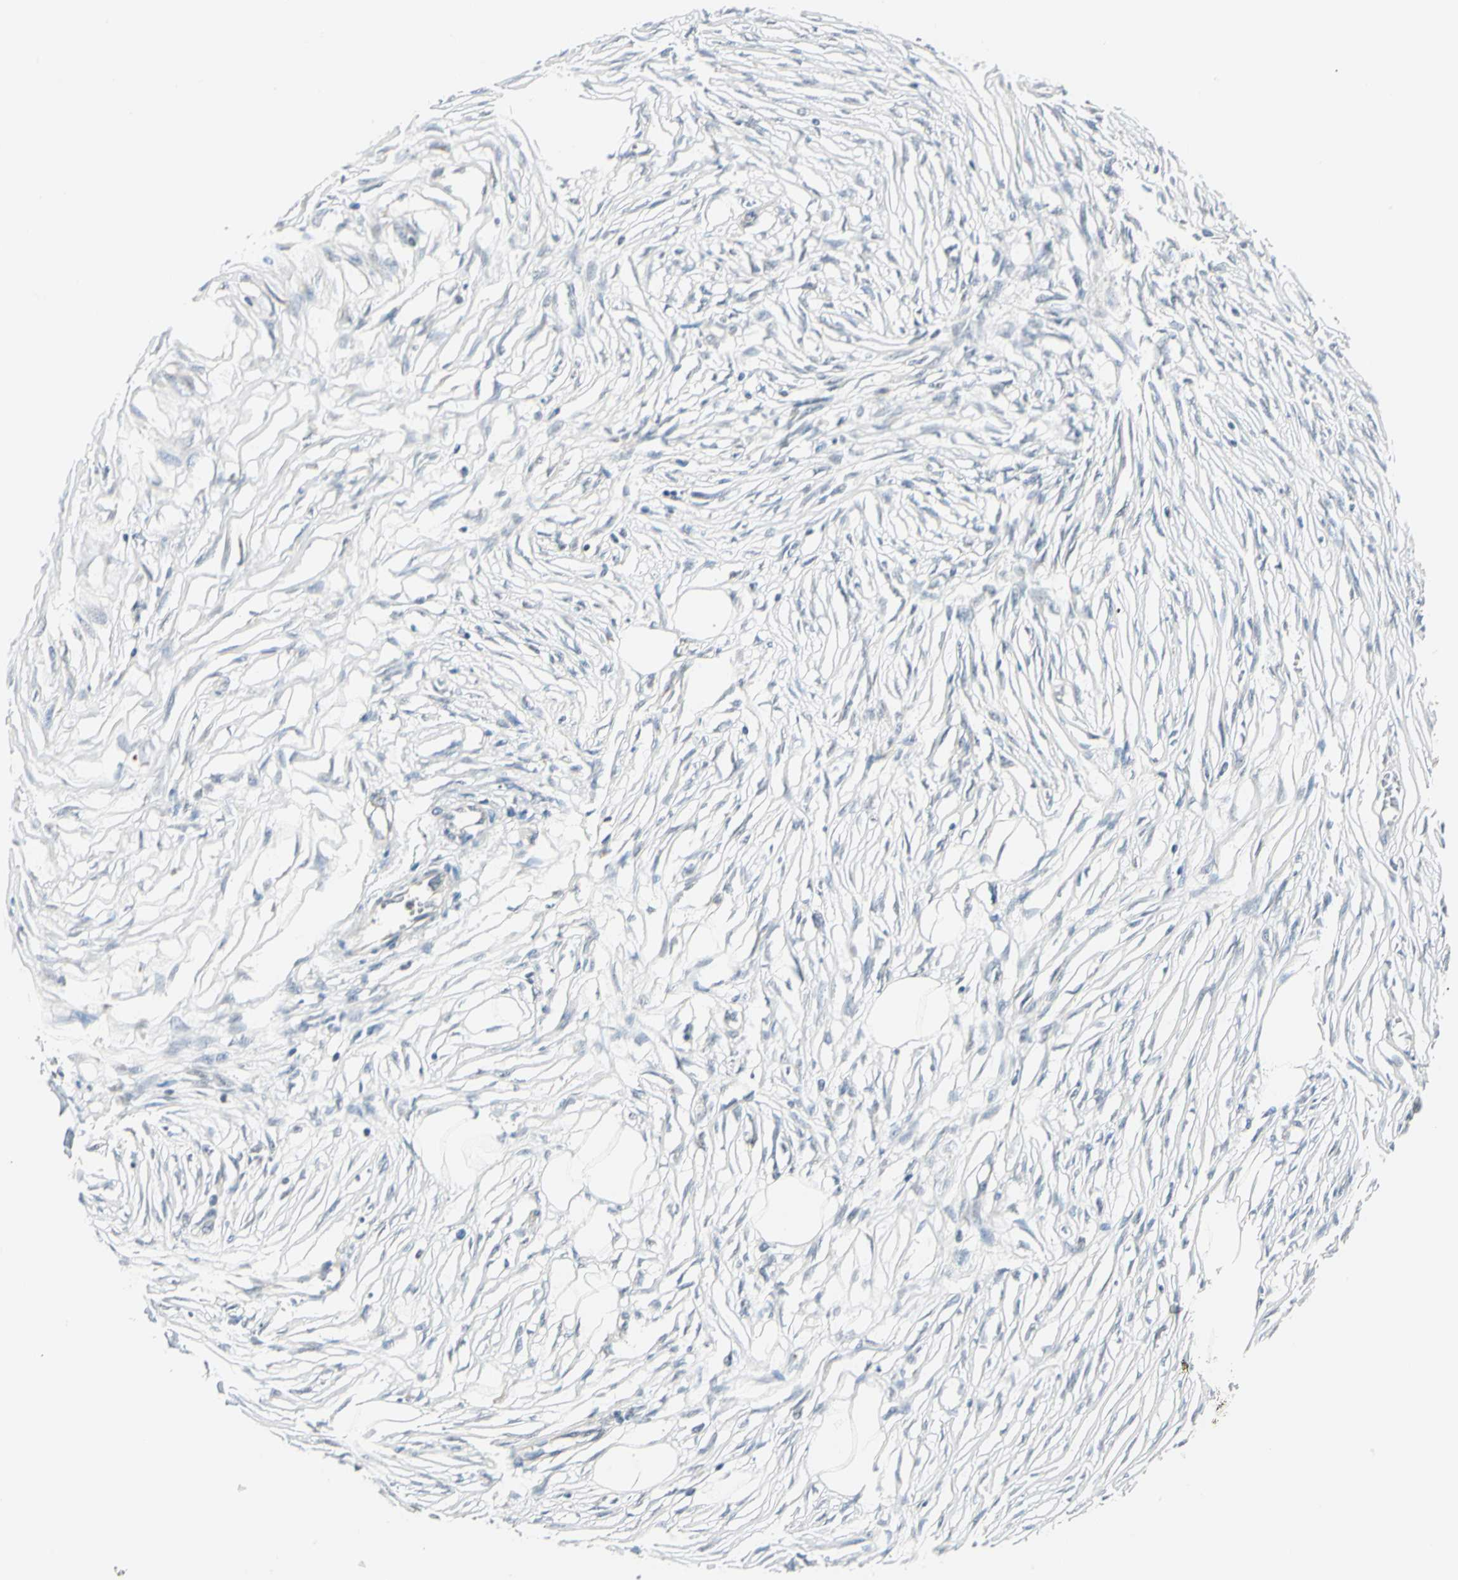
{"staining": {"intensity": "negative", "quantity": "none", "location": "none"}, "tissue": "adipose tissue", "cell_type": "Adipocytes", "image_type": "normal", "snomed": [{"axis": "morphology", "description": "Normal tissue, NOS"}, {"axis": "morphology", "description": "Sarcoma, NOS"}, {"axis": "topography", "description": "Skin"}, {"axis": "topography", "description": "Soft tissue"}], "caption": "IHC image of benign adipose tissue: human adipose tissue stained with DAB exhibits no significant protein expression in adipocytes.", "gene": "STK40", "patient": {"sex": "female", "age": 51}}